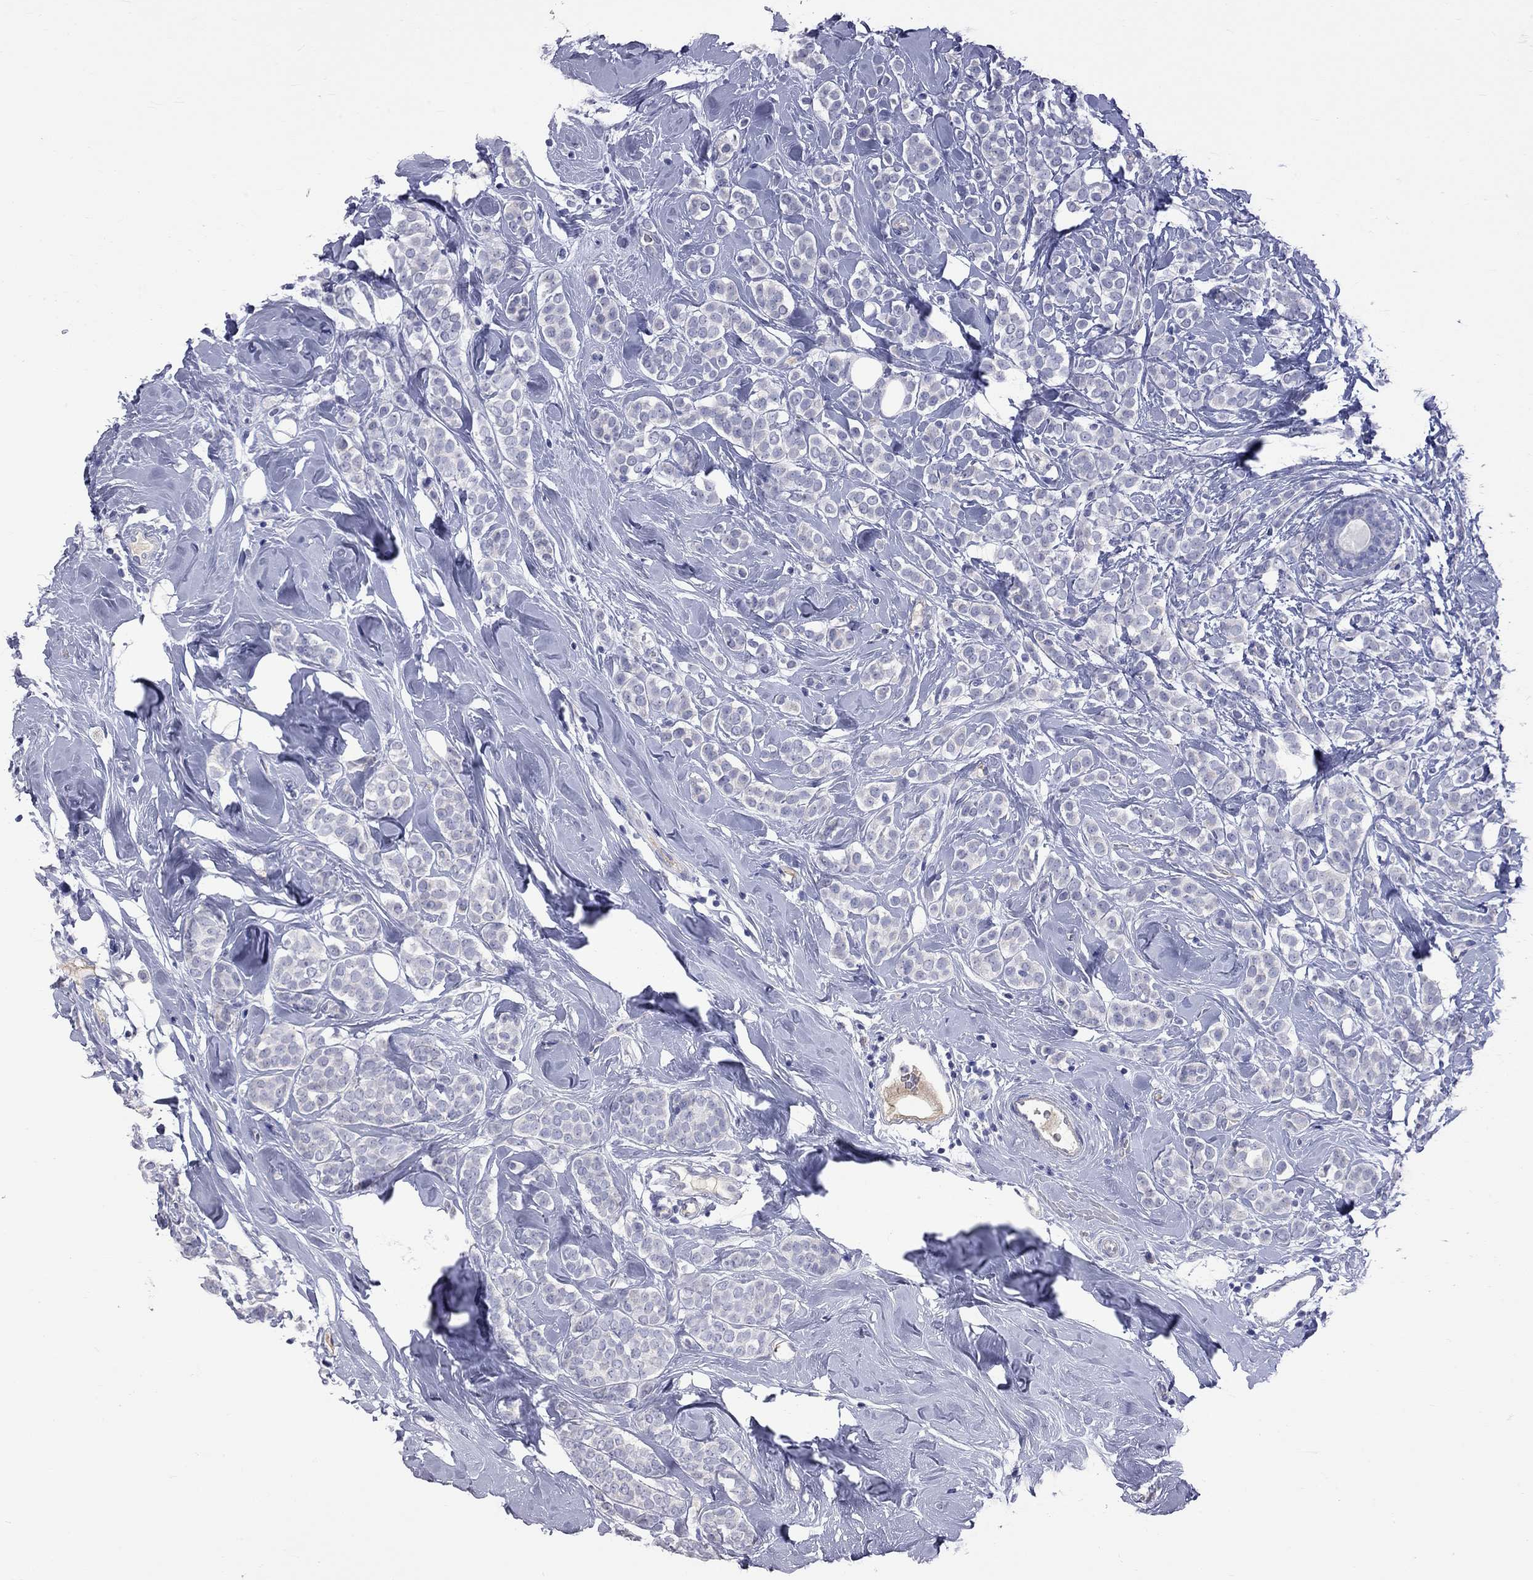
{"staining": {"intensity": "negative", "quantity": "none", "location": "none"}, "tissue": "breast cancer", "cell_type": "Tumor cells", "image_type": "cancer", "snomed": [{"axis": "morphology", "description": "Lobular carcinoma"}, {"axis": "topography", "description": "Breast"}], "caption": "IHC micrograph of neoplastic tissue: human breast cancer stained with DAB (3,3'-diaminobenzidine) shows no significant protein staining in tumor cells. Brightfield microscopy of IHC stained with DAB (3,3'-diaminobenzidine) (brown) and hematoxylin (blue), captured at high magnification.", "gene": "KCND2", "patient": {"sex": "female", "age": 49}}